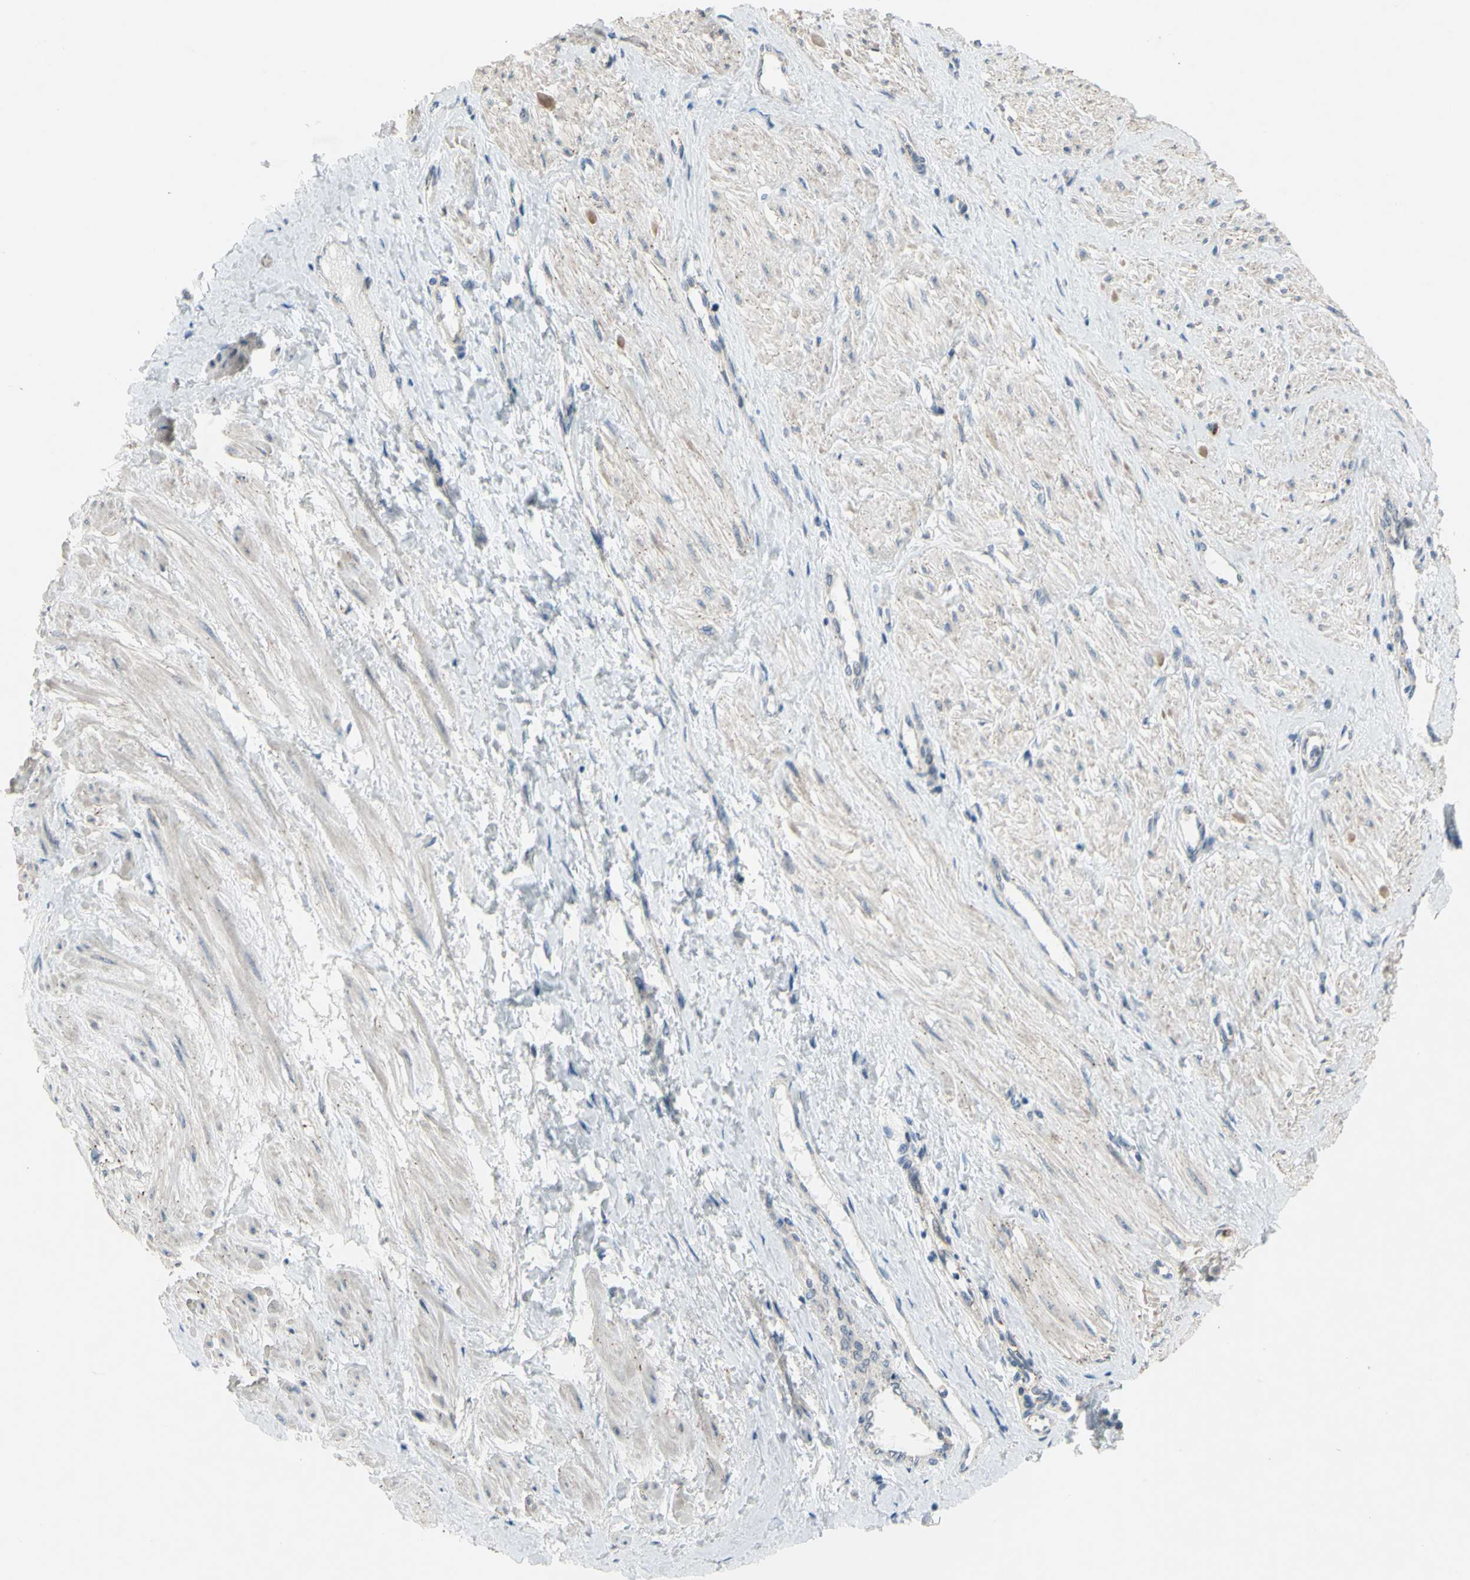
{"staining": {"intensity": "weak", "quantity": "25%-75%", "location": "cytoplasmic/membranous"}, "tissue": "smooth muscle", "cell_type": "Smooth muscle cells", "image_type": "normal", "snomed": [{"axis": "morphology", "description": "Normal tissue, NOS"}, {"axis": "topography", "description": "Smooth muscle"}, {"axis": "topography", "description": "Uterus"}], "caption": "Immunohistochemical staining of normal smooth muscle exhibits weak cytoplasmic/membranous protein staining in approximately 25%-75% of smooth muscle cells. The staining was performed using DAB (3,3'-diaminobenzidine), with brown indicating positive protein expression. Nuclei are stained blue with hematoxylin.", "gene": "GRAMD2B", "patient": {"sex": "female", "age": 39}}